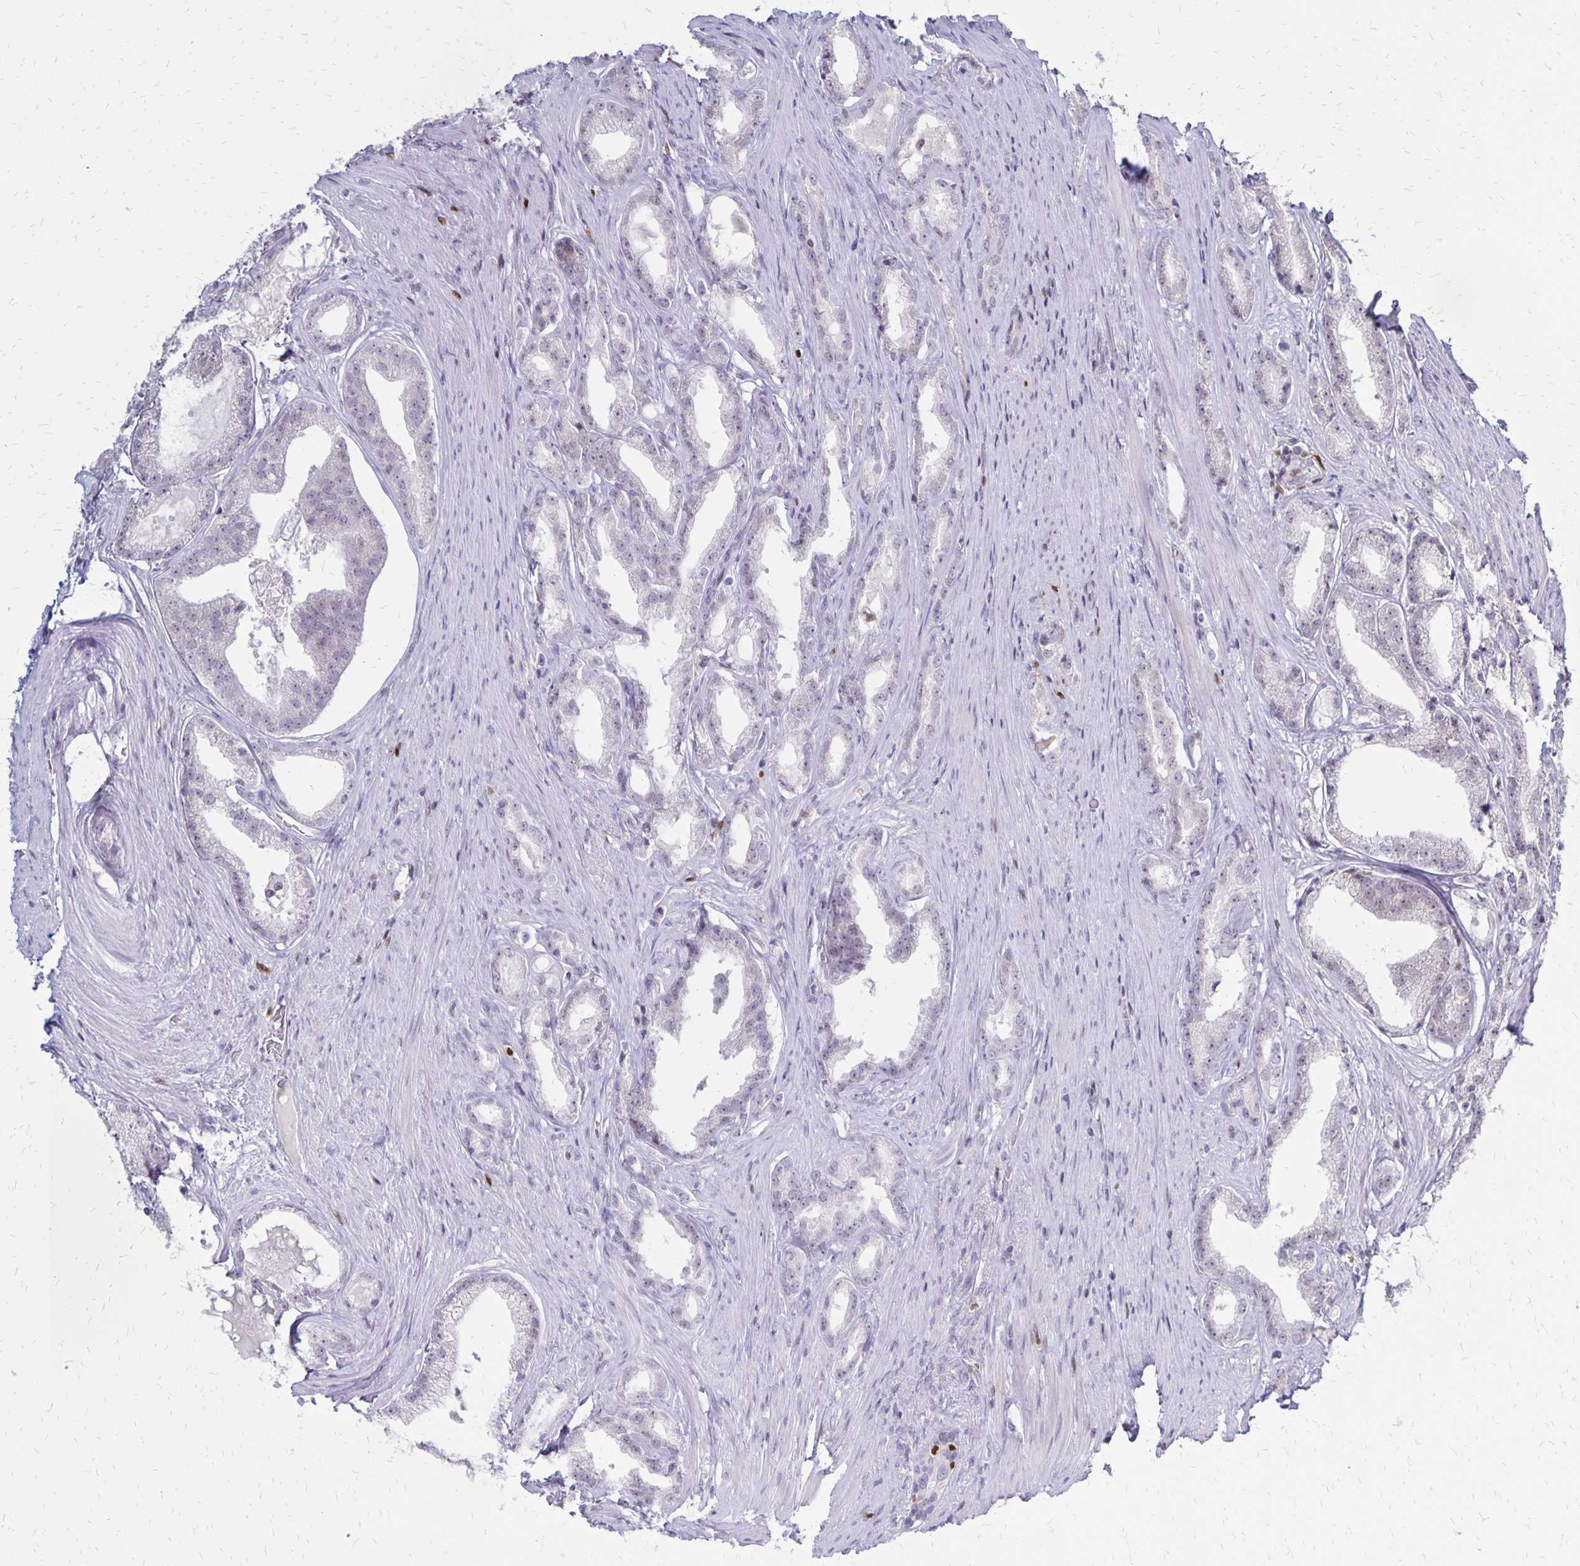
{"staining": {"intensity": "negative", "quantity": "none", "location": "none"}, "tissue": "prostate cancer", "cell_type": "Tumor cells", "image_type": "cancer", "snomed": [{"axis": "morphology", "description": "Adenocarcinoma, Low grade"}, {"axis": "topography", "description": "Prostate"}], "caption": "This is an immunohistochemistry (IHC) image of human prostate cancer. There is no expression in tumor cells.", "gene": "DCK", "patient": {"sex": "male", "age": 65}}